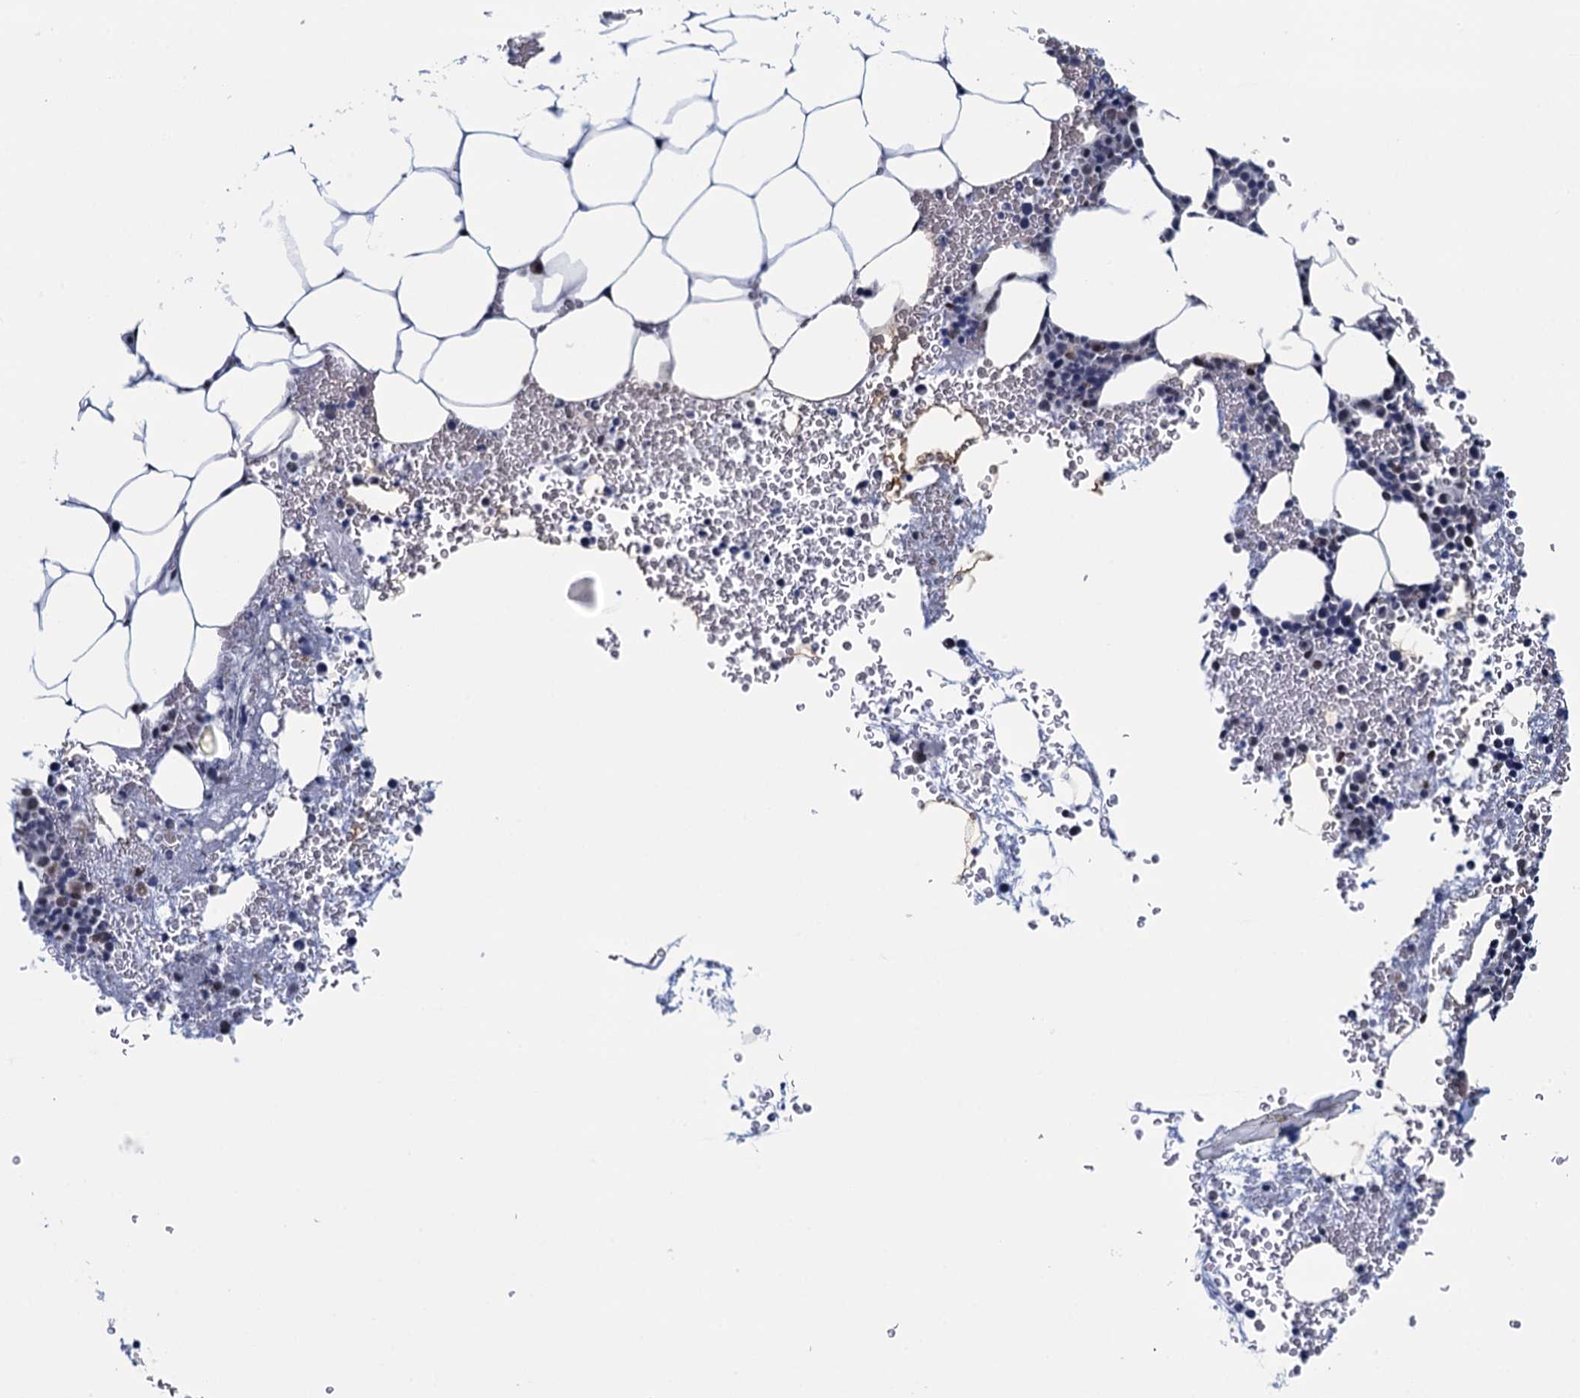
{"staining": {"intensity": "moderate", "quantity": "<25%", "location": "nuclear"}, "tissue": "bone marrow", "cell_type": "Hematopoietic cells", "image_type": "normal", "snomed": [{"axis": "morphology", "description": "Normal tissue, NOS"}, {"axis": "morphology", "description": "Inflammation, NOS"}, {"axis": "topography", "description": "Bone marrow"}], "caption": "Moderate nuclear staining for a protein is appreciated in approximately <25% of hematopoietic cells of benign bone marrow using IHC.", "gene": "HNRNPUL2", "patient": {"sex": "female", "age": 78}}